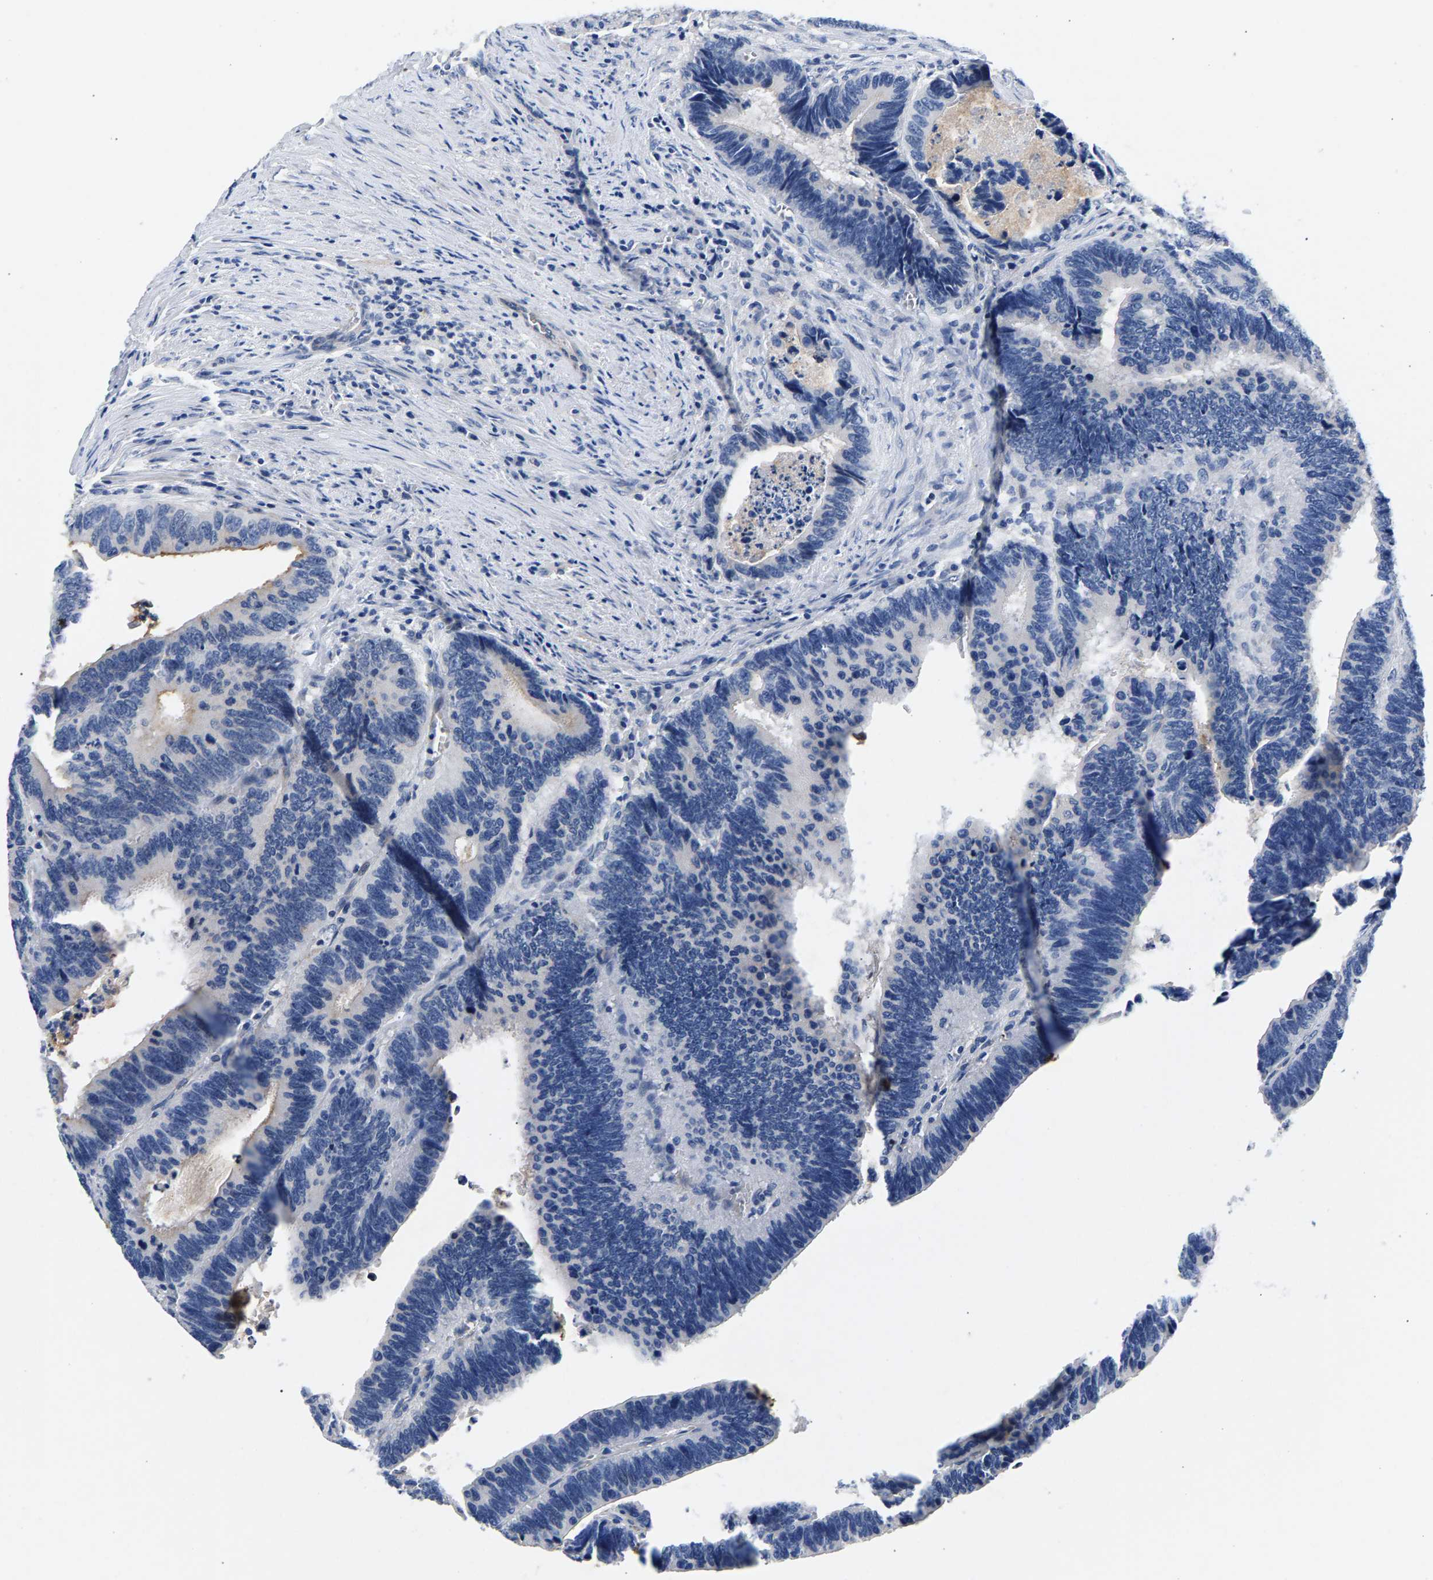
{"staining": {"intensity": "negative", "quantity": "none", "location": "none"}, "tissue": "colorectal cancer", "cell_type": "Tumor cells", "image_type": "cancer", "snomed": [{"axis": "morphology", "description": "Adenocarcinoma, NOS"}, {"axis": "topography", "description": "Colon"}], "caption": "This is a photomicrograph of IHC staining of adenocarcinoma (colorectal), which shows no positivity in tumor cells.", "gene": "P2RY4", "patient": {"sex": "male", "age": 72}}